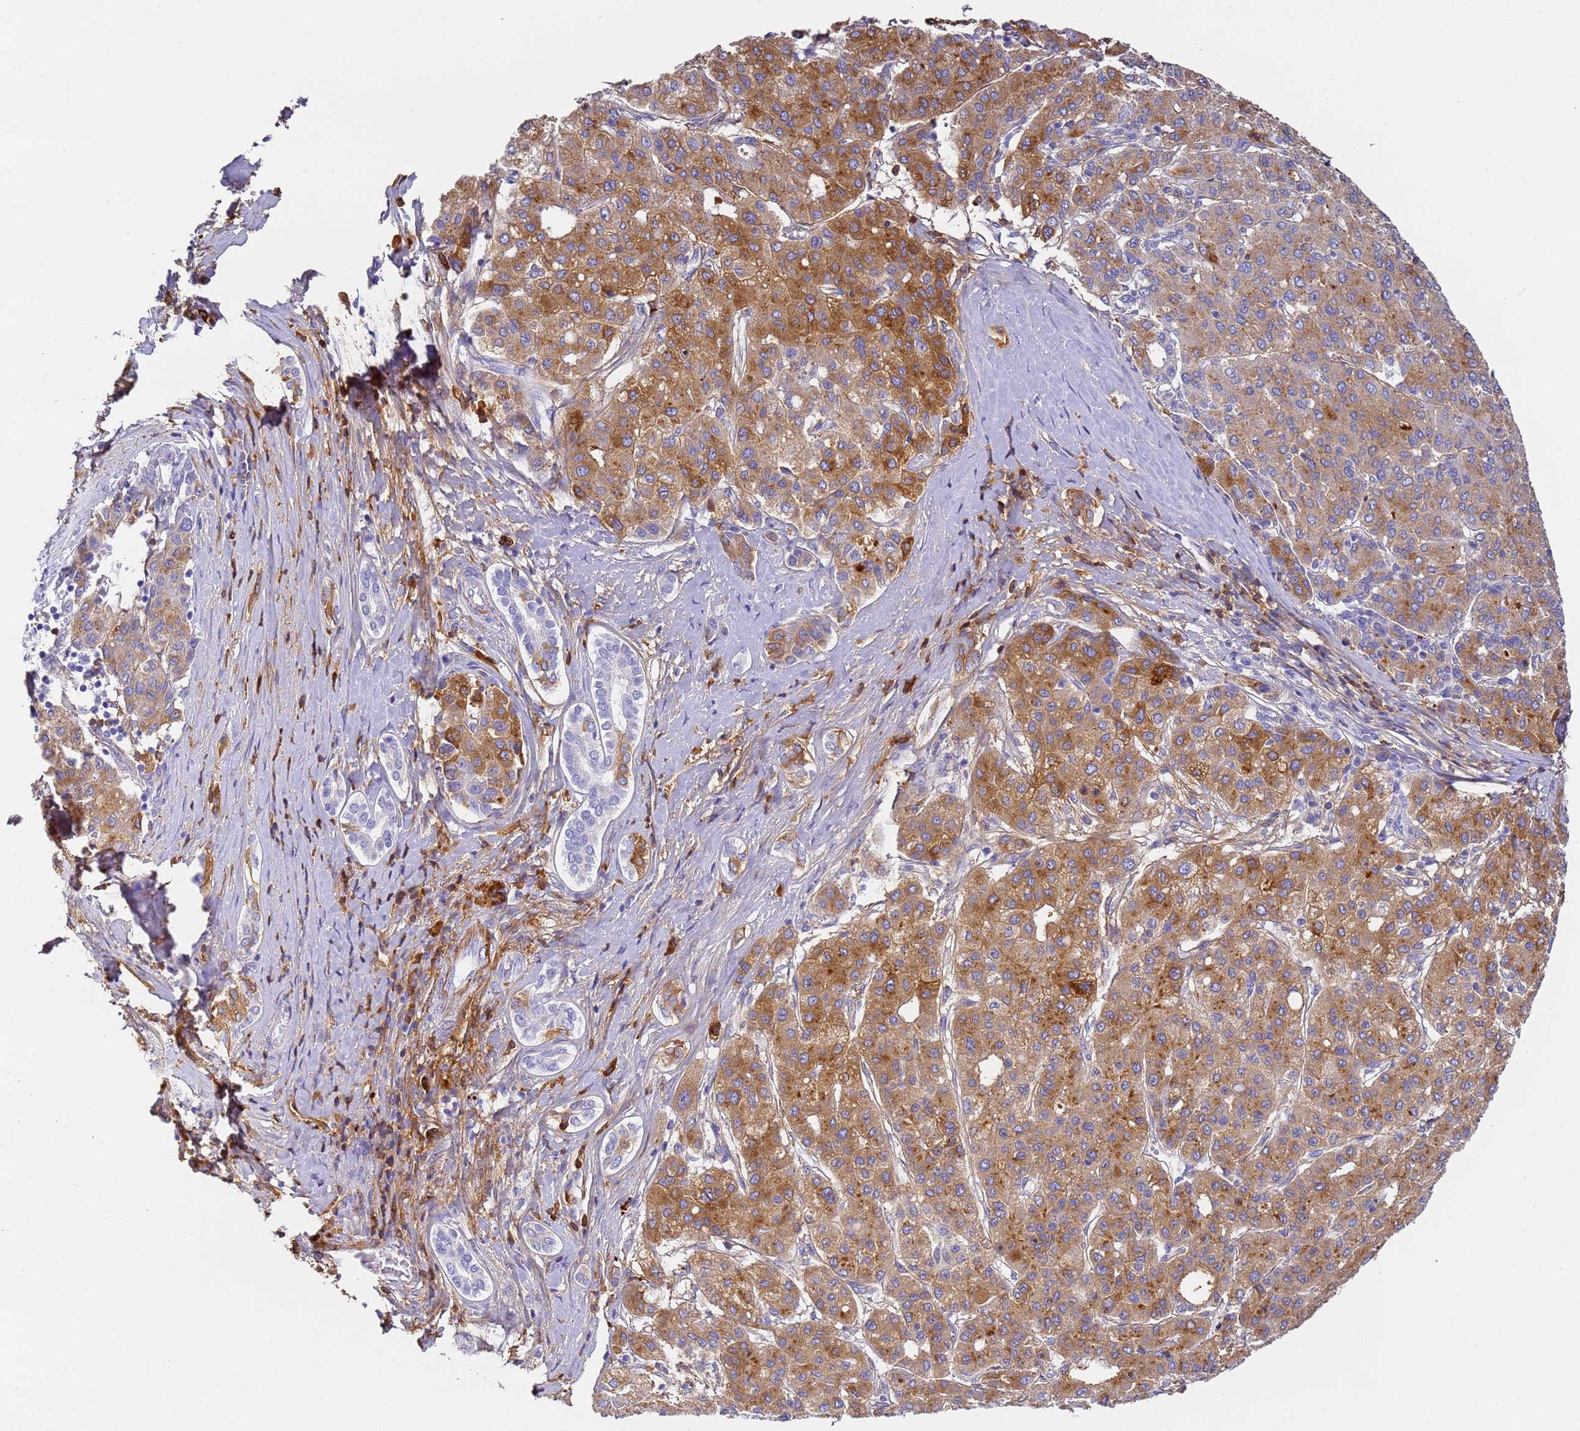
{"staining": {"intensity": "moderate", "quantity": ">75%", "location": "cytoplasmic/membranous"}, "tissue": "liver cancer", "cell_type": "Tumor cells", "image_type": "cancer", "snomed": [{"axis": "morphology", "description": "Carcinoma, Hepatocellular, NOS"}, {"axis": "topography", "description": "Liver"}], "caption": "IHC photomicrograph of neoplastic tissue: human hepatocellular carcinoma (liver) stained using IHC exhibits medium levels of moderate protein expression localized specifically in the cytoplasmic/membranous of tumor cells, appearing as a cytoplasmic/membranous brown color.", "gene": "CFHR2", "patient": {"sex": "male", "age": 65}}